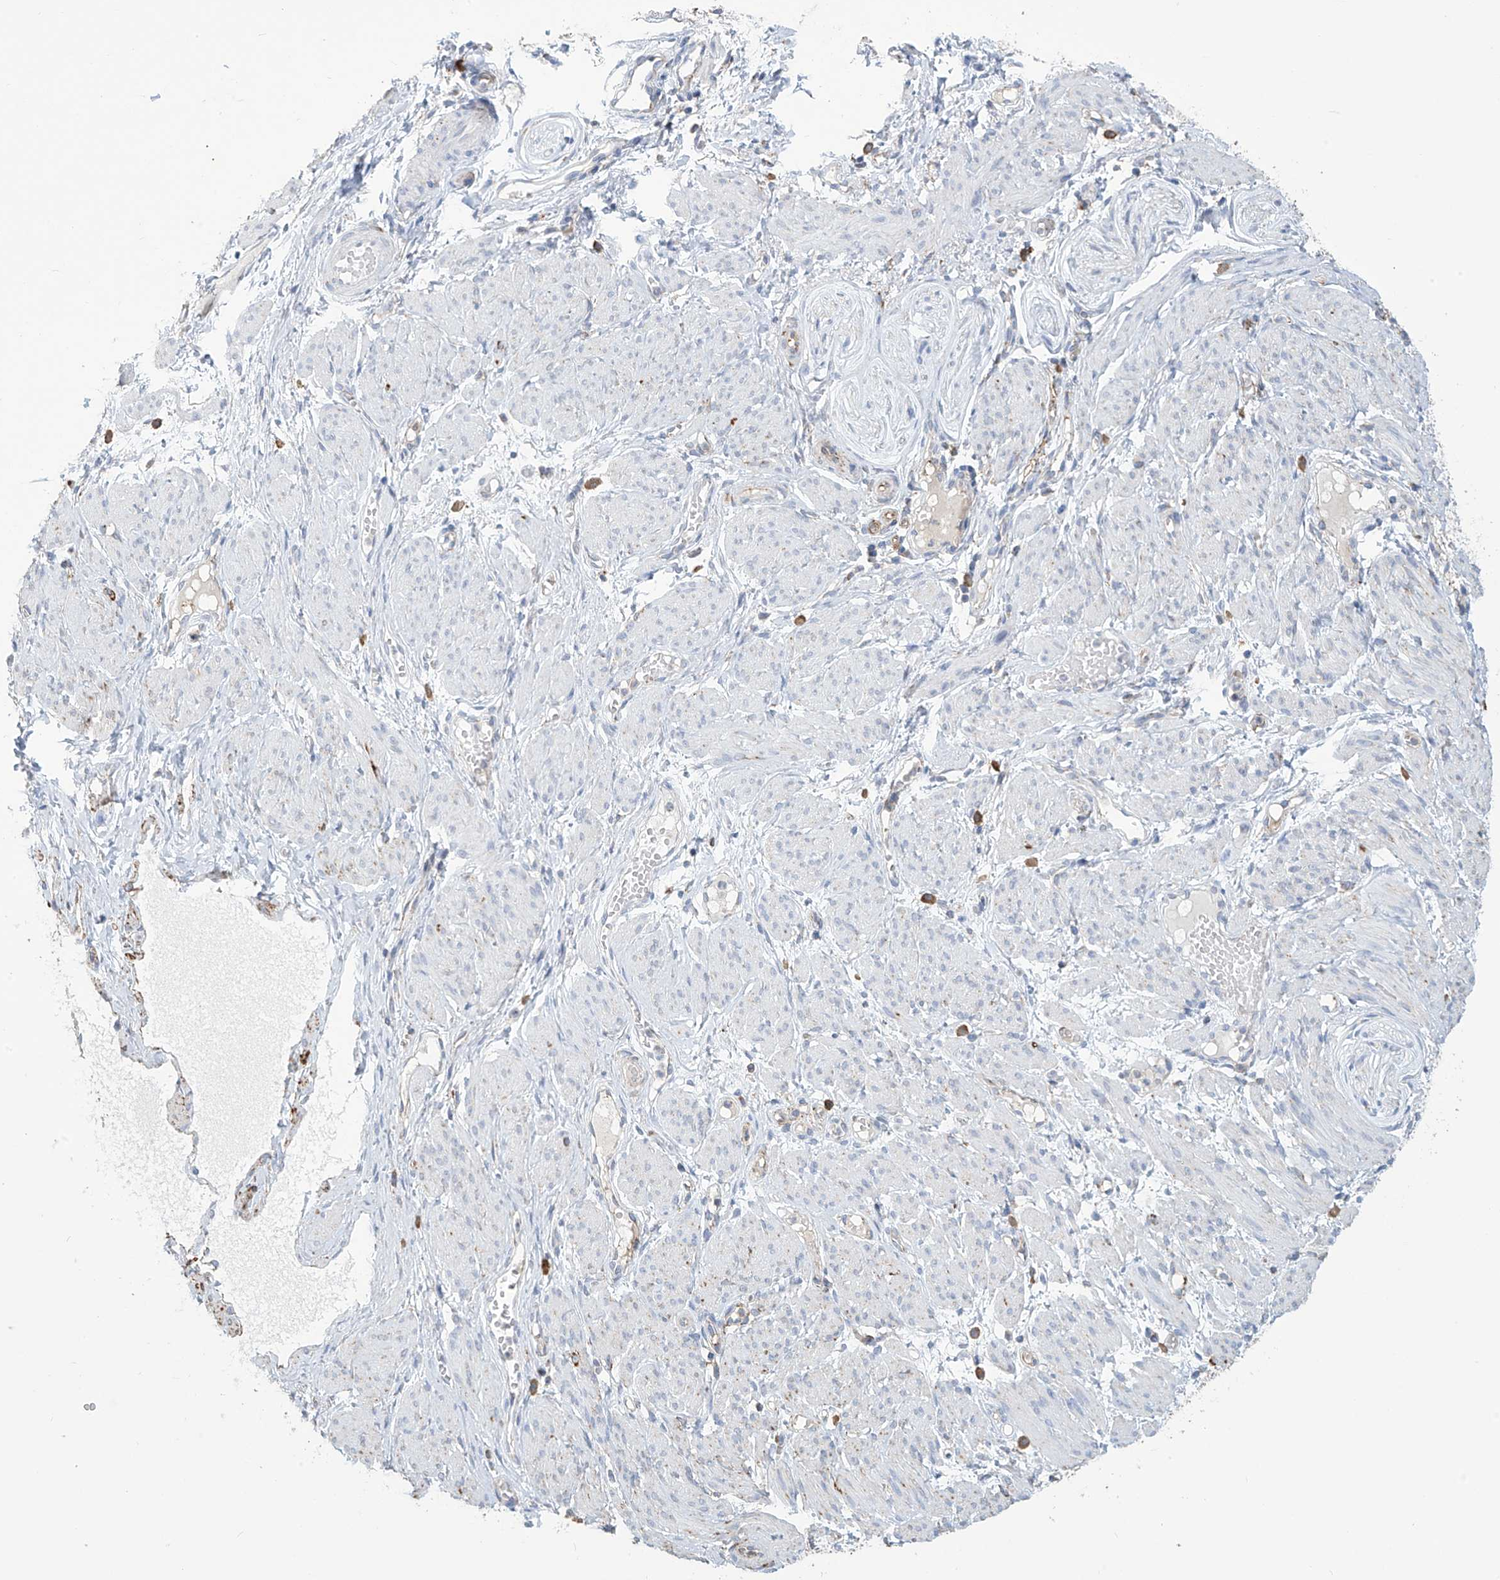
{"staining": {"intensity": "negative", "quantity": "none", "location": "none"}, "tissue": "adipose tissue", "cell_type": "Adipocytes", "image_type": "normal", "snomed": [{"axis": "morphology", "description": "Normal tissue, NOS"}, {"axis": "topography", "description": "Smooth muscle"}, {"axis": "topography", "description": "Peripheral nerve tissue"}], "caption": "Protein analysis of normal adipose tissue exhibits no significant positivity in adipocytes. Nuclei are stained in blue.", "gene": "OGT", "patient": {"sex": "female", "age": 39}}